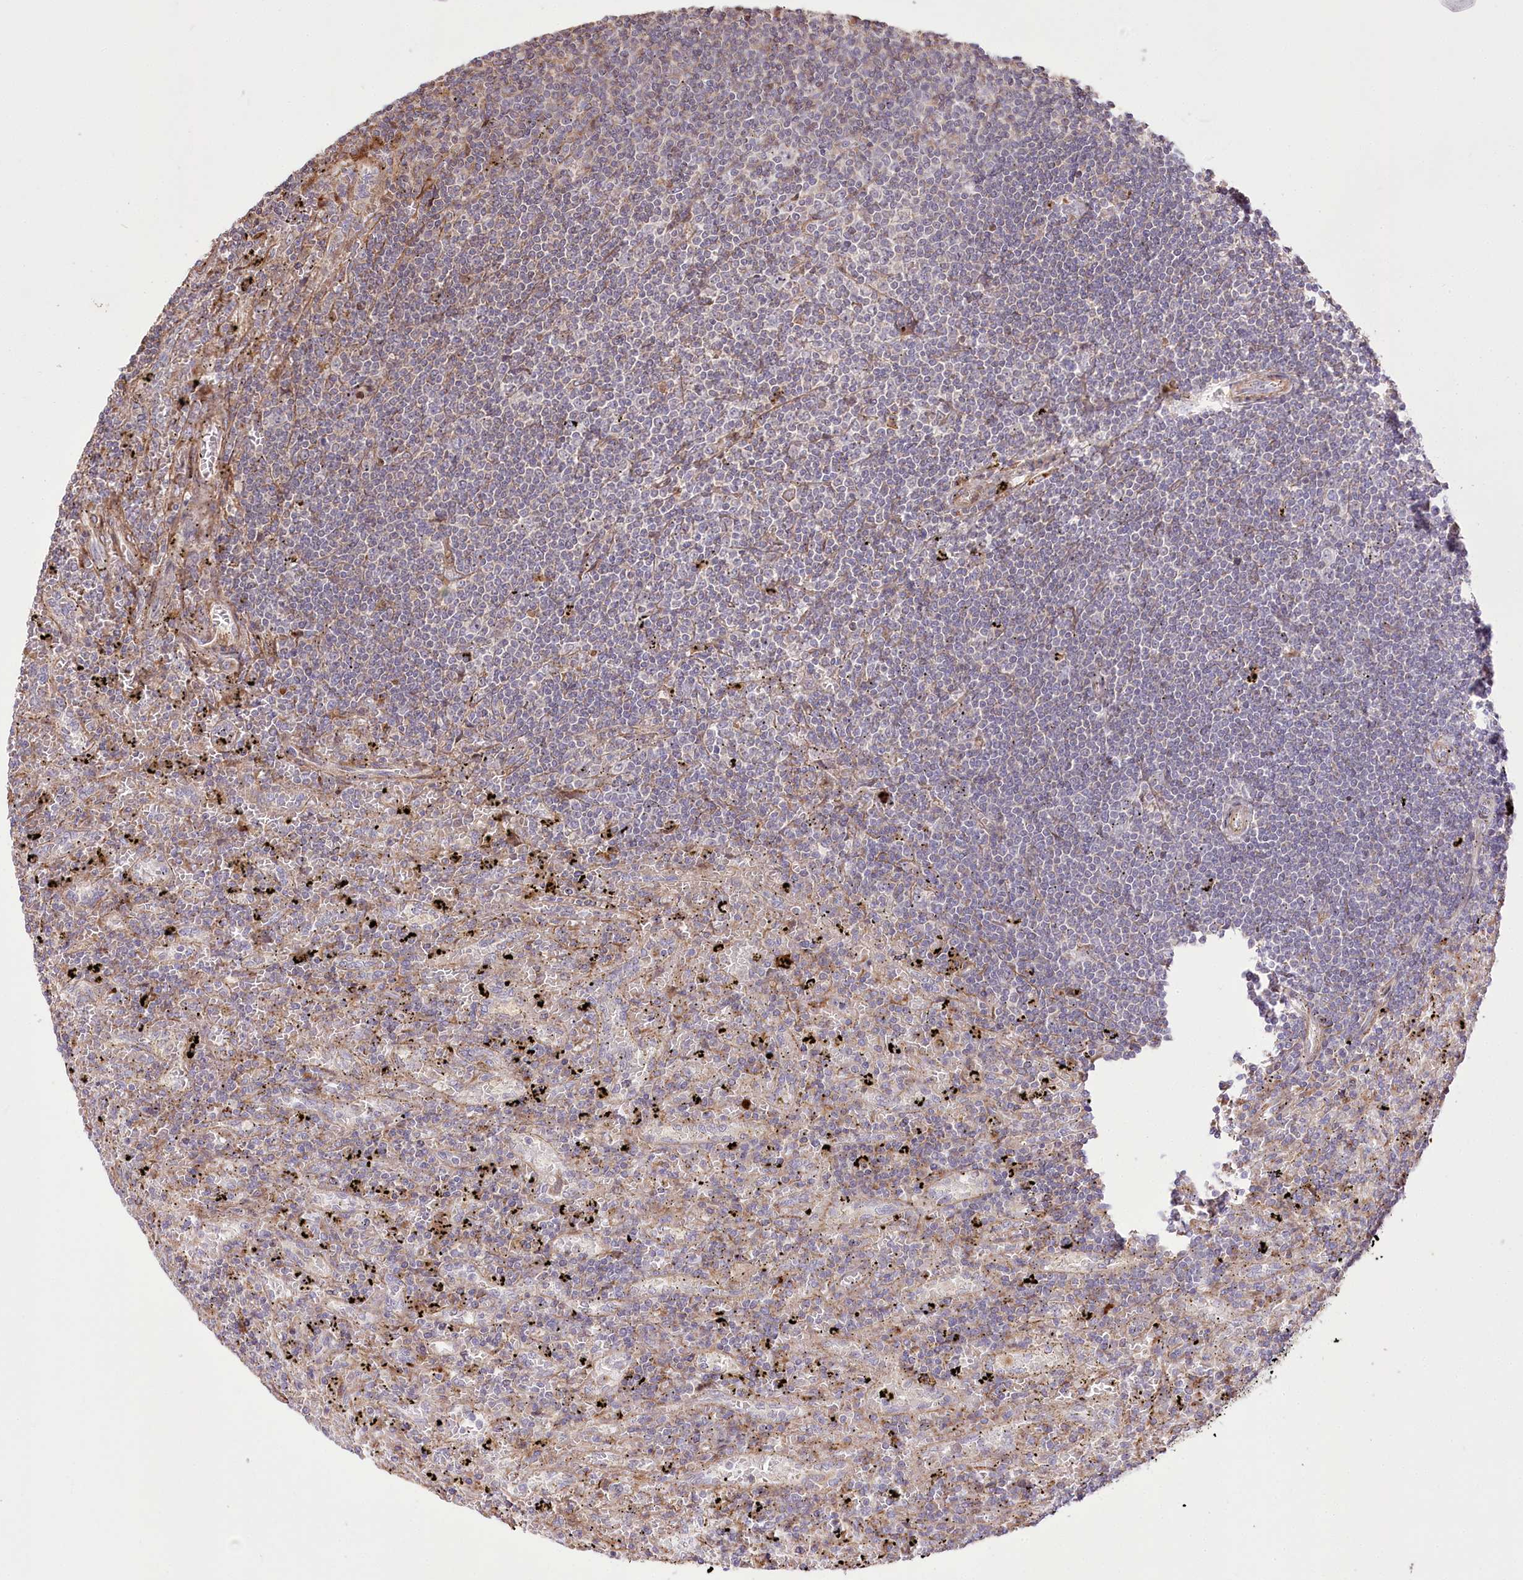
{"staining": {"intensity": "negative", "quantity": "none", "location": "none"}, "tissue": "lymphoma", "cell_type": "Tumor cells", "image_type": "cancer", "snomed": [{"axis": "morphology", "description": "Malignant lymphoma, non-Hodgkin's type, Low grade"}, {"axis": "topography", "description": "Spleen"}], "caption": "DAB (3,3'-diaminobenzidine) immunohistochemical staining of human lymphoma shows no significant staining in tumor cells.", "gene": "RNF24", "patient": {"sex": "male", "age": 76}}